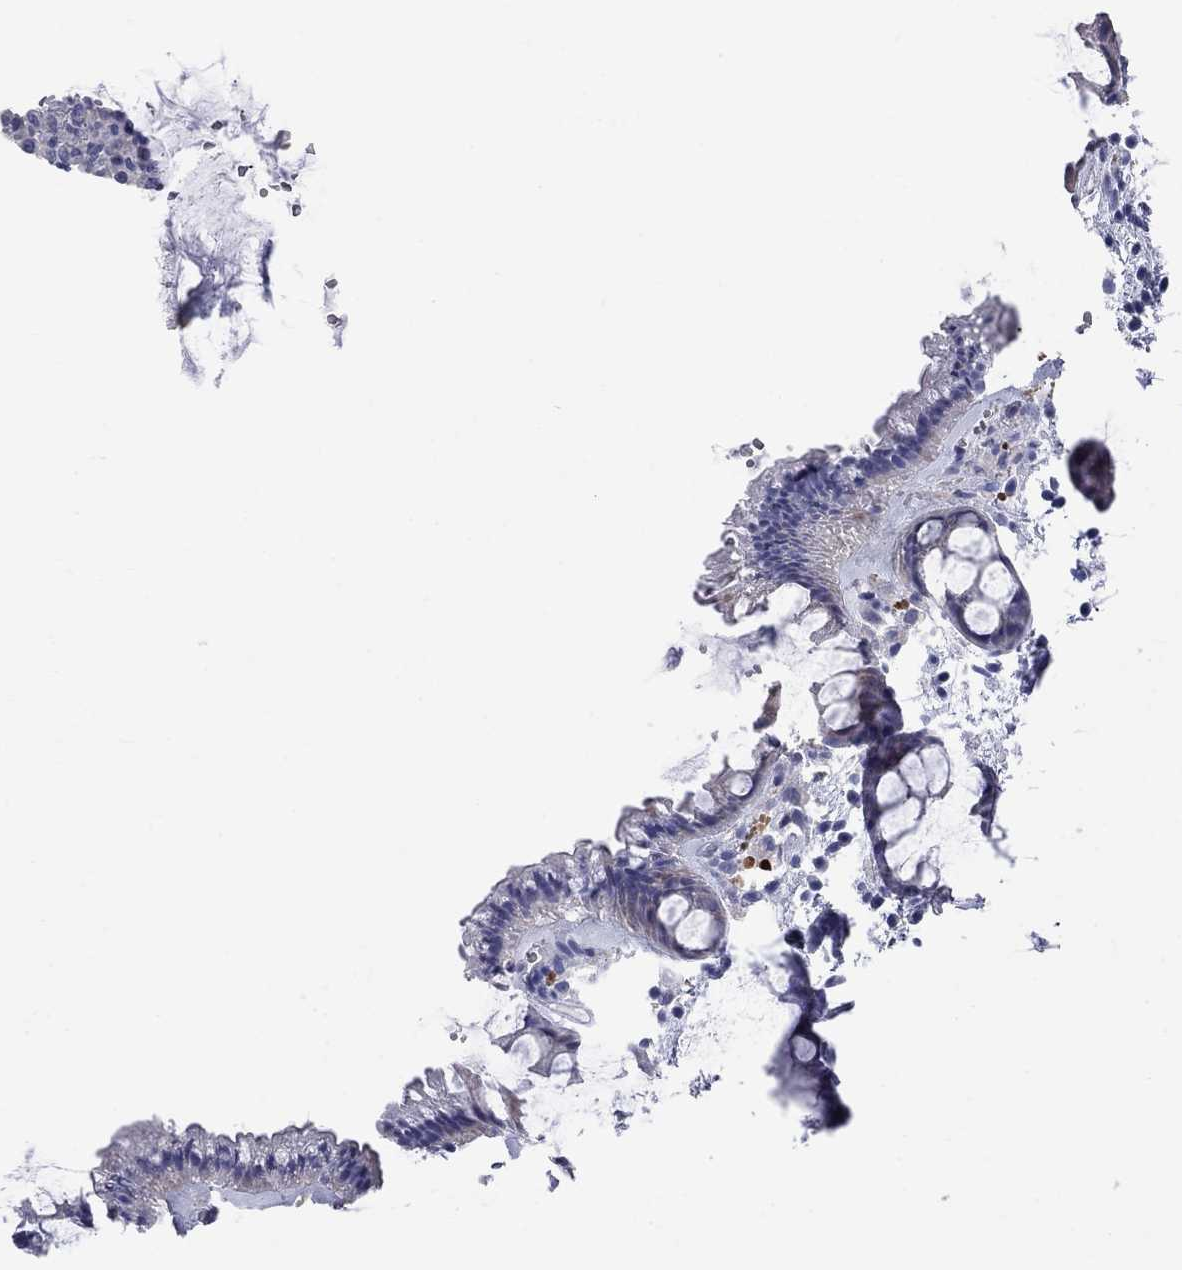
{"staining": {"intensity": "weak", "quantity": "<25%", "location": "cytoplasmic/membranous"}, "tissue": "rectum", "cell_type": "Glandular cells", "image_type": "normal", "snomed": [{"axis": "morphology", "description": "Normal tissue, NOS"}, {"axis": "topography", "description": "Rectum"}], "caption": "This is a image of immunohistochemistry (IHC) staining of benign rectum, which shows no expression in glandular cells. Brightfield microscopy of immunohistochemistry (IHC) stained with DAB (3,3'-diaminobenzidine) (brown) and hematoxylin (blue), captured at high magnification.", "gene": "FAM221B", "patient": {"sex": "female", "age": 62}}